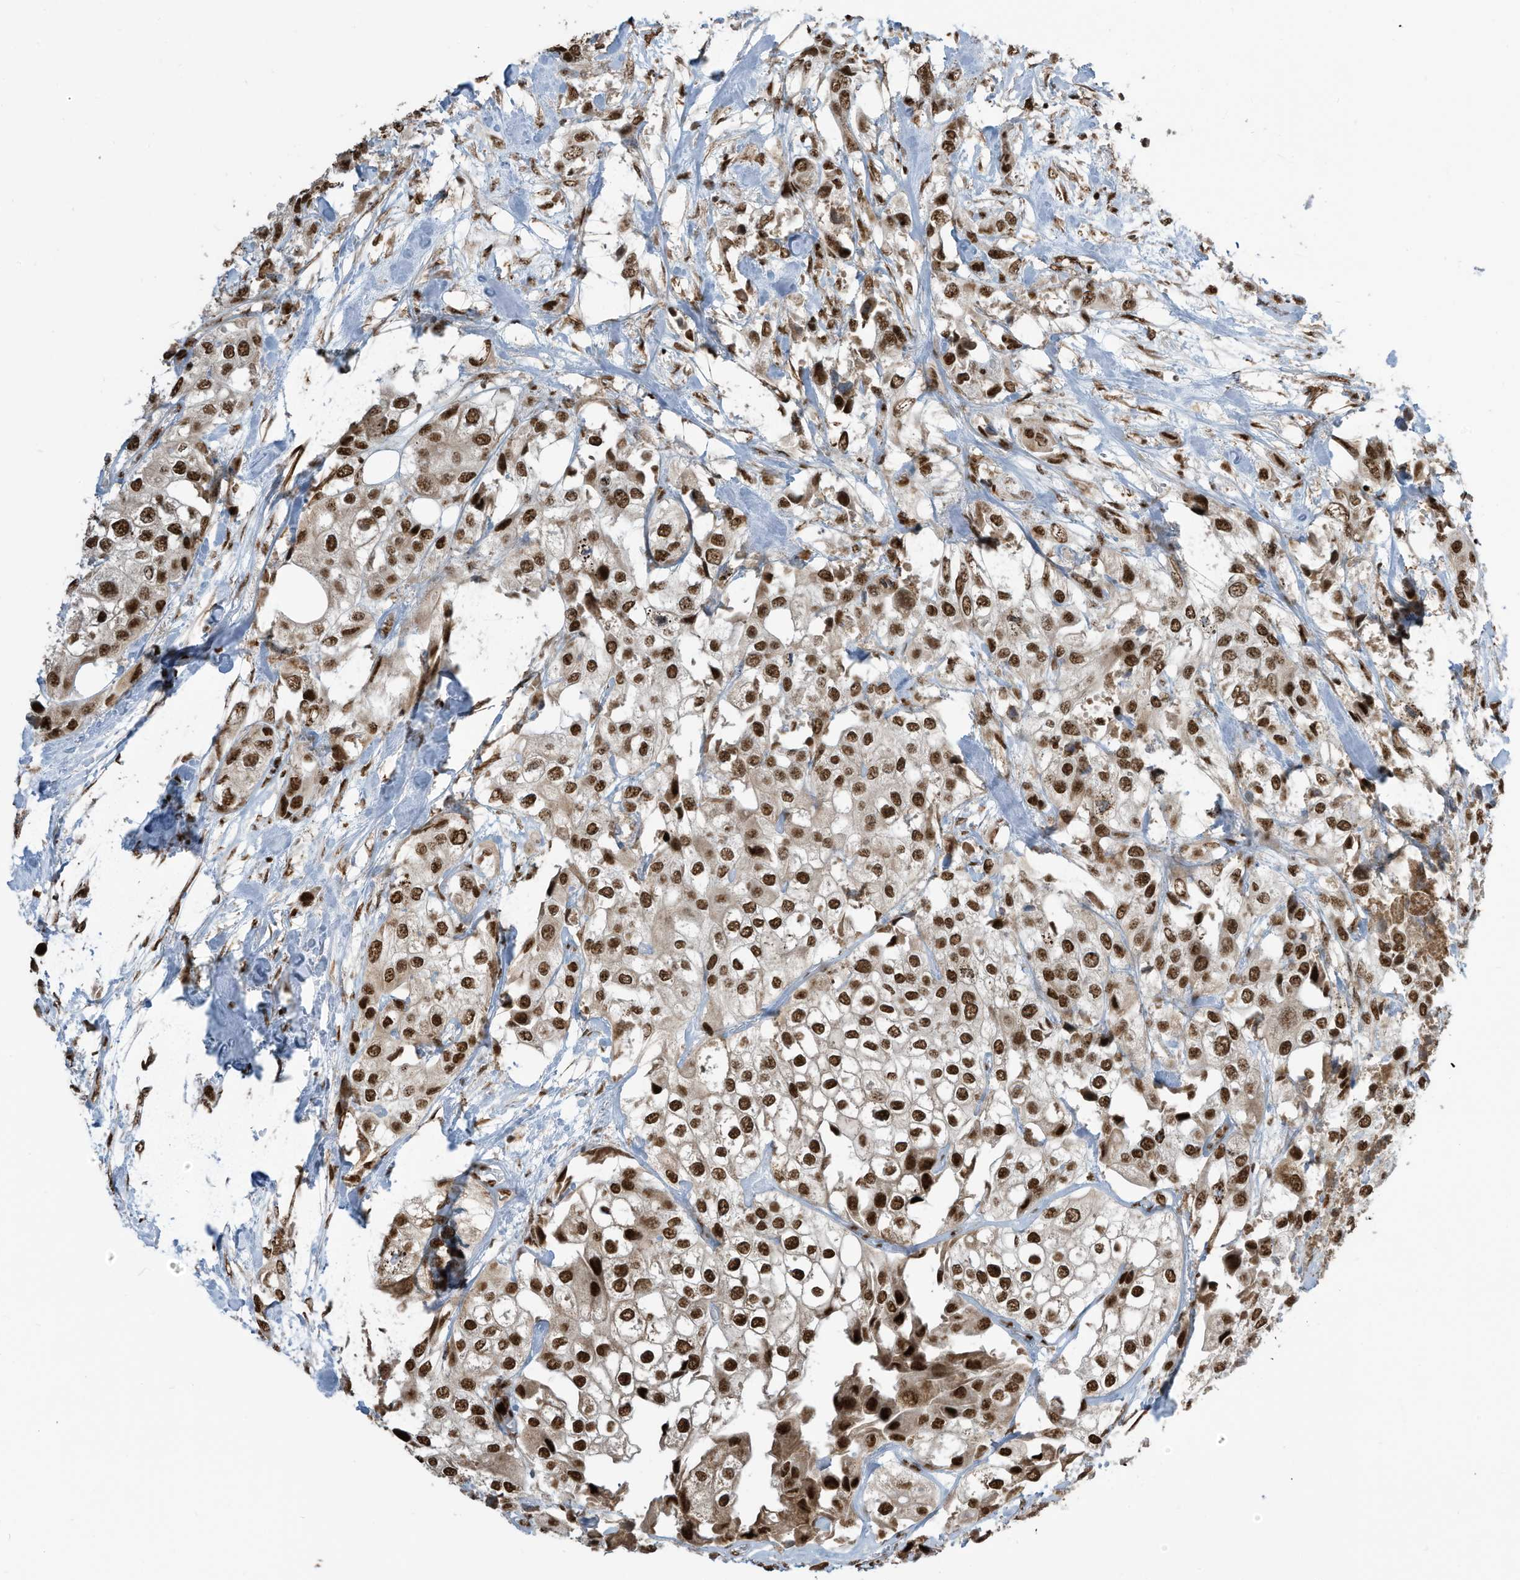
{"staining": {"intensity": "strong", "quantity": ">75%", "location": "nuclear"}, "tissue": "urothelial cancer", "cell_type": "Tumor cells", "image_type": "cancer", "snomed": [{"axis": "morphology", "description": "Urothelial carcinoma, High grade"}, {"axis": "topography", "description": "Urinary bladder"}], "caption": "Urothelial carcinoma (high-grade) tissue displays strong nuclear positivity in approximately >75% of tumor cells", "gene": "LBH", "patient": {"sex": "male", "age": 64}}